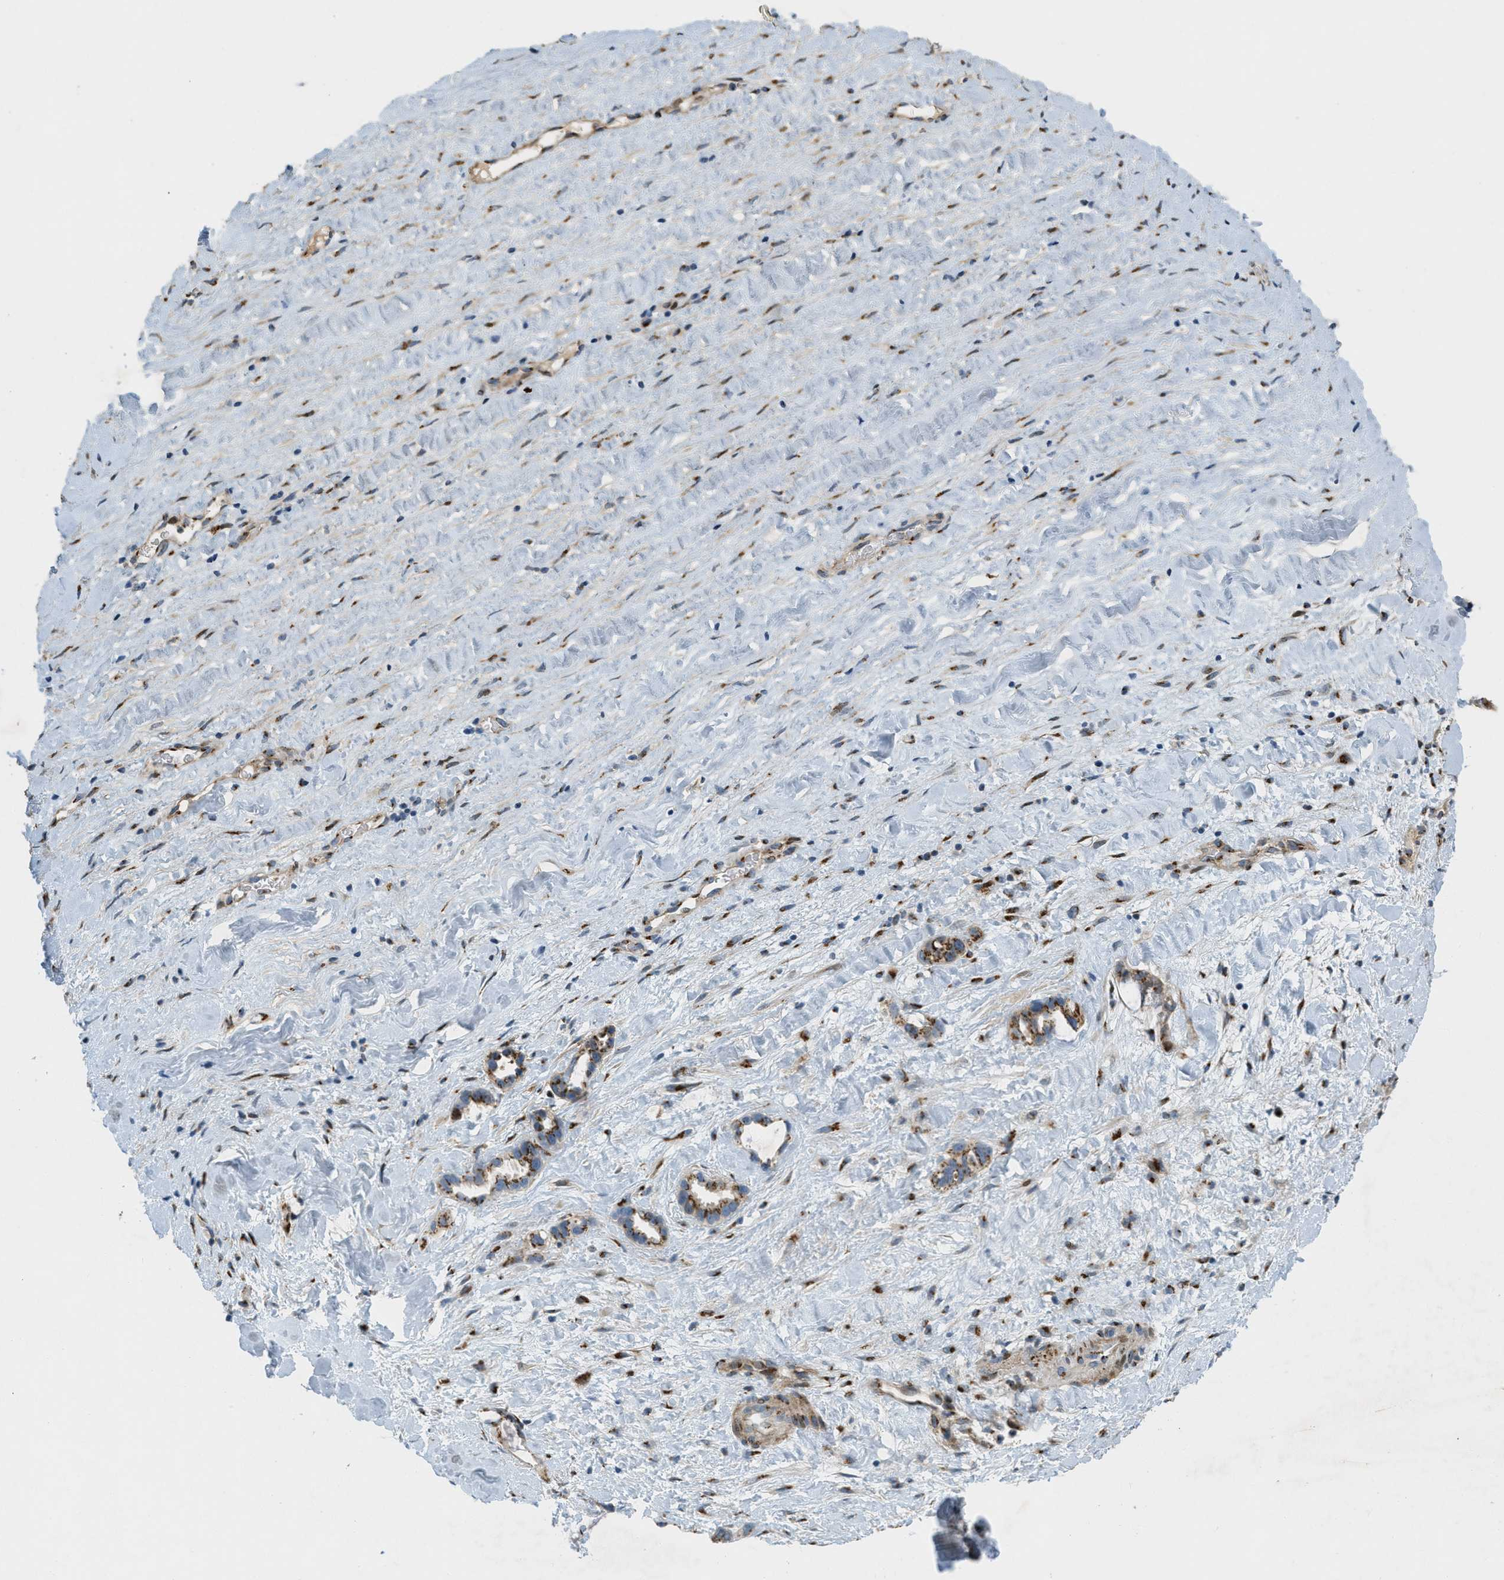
{"staining": {"intensity": "moderate", "quantity": ">75%", "location": "cytoplasmic/membranous"}, "tissue": "liver cancer", "cell_type": "Tumor cells", "image_type": "cancer", "snomed": [{"axis": "morphology", "description": "Cholangiocarcinoma"}, {"axis": "topography", "description": "Liver"}], "caption": "A medium amount of moderate cytoplasmic/membranous positivity is present in approximately >75% of tumor cells in cholangiocarcinoma (liver) tissue.", "gene": "ZFPL1", "patient": {"sex": "female", "age": 65}}